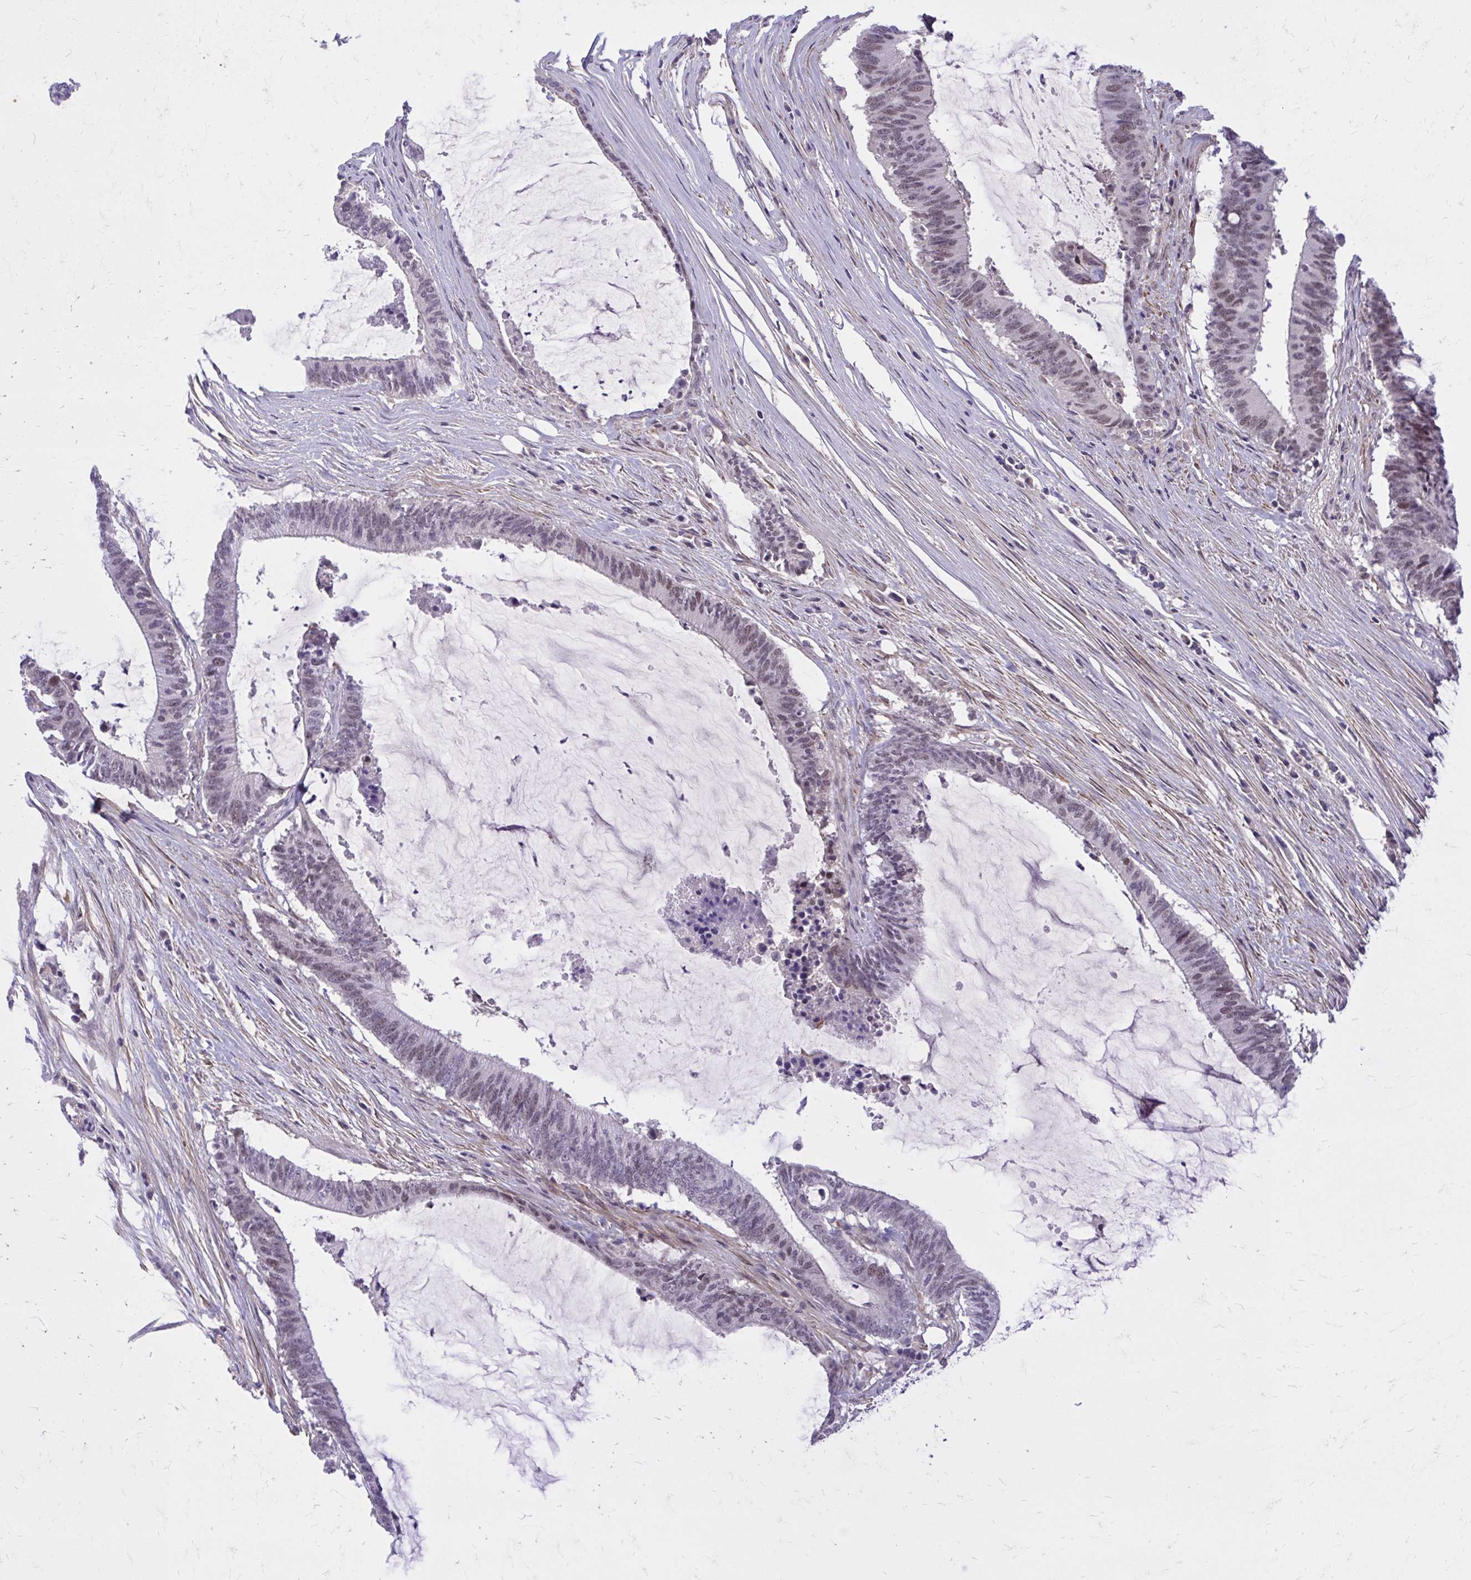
{"staining": {"intensity": "weak", "quantity": ">75%", "location": "nuclear"}, "tissue": "colorectal cancer", "cell_type": "Tumor cells", "image_type": "cancer", "snomed": [{"axis": "morphology", "description": "Adenocarcinoma, NOS"}, {"axis": "topography", "description": "Colon"}], "caption": "Adenocarcinoma (colorectal) stained with a brown dye displays weak nuclear positive positivity in approximately >75% of tumor cells.", "gene": "ZBTB25", "patient": {"sex": "female", "age": 43}}